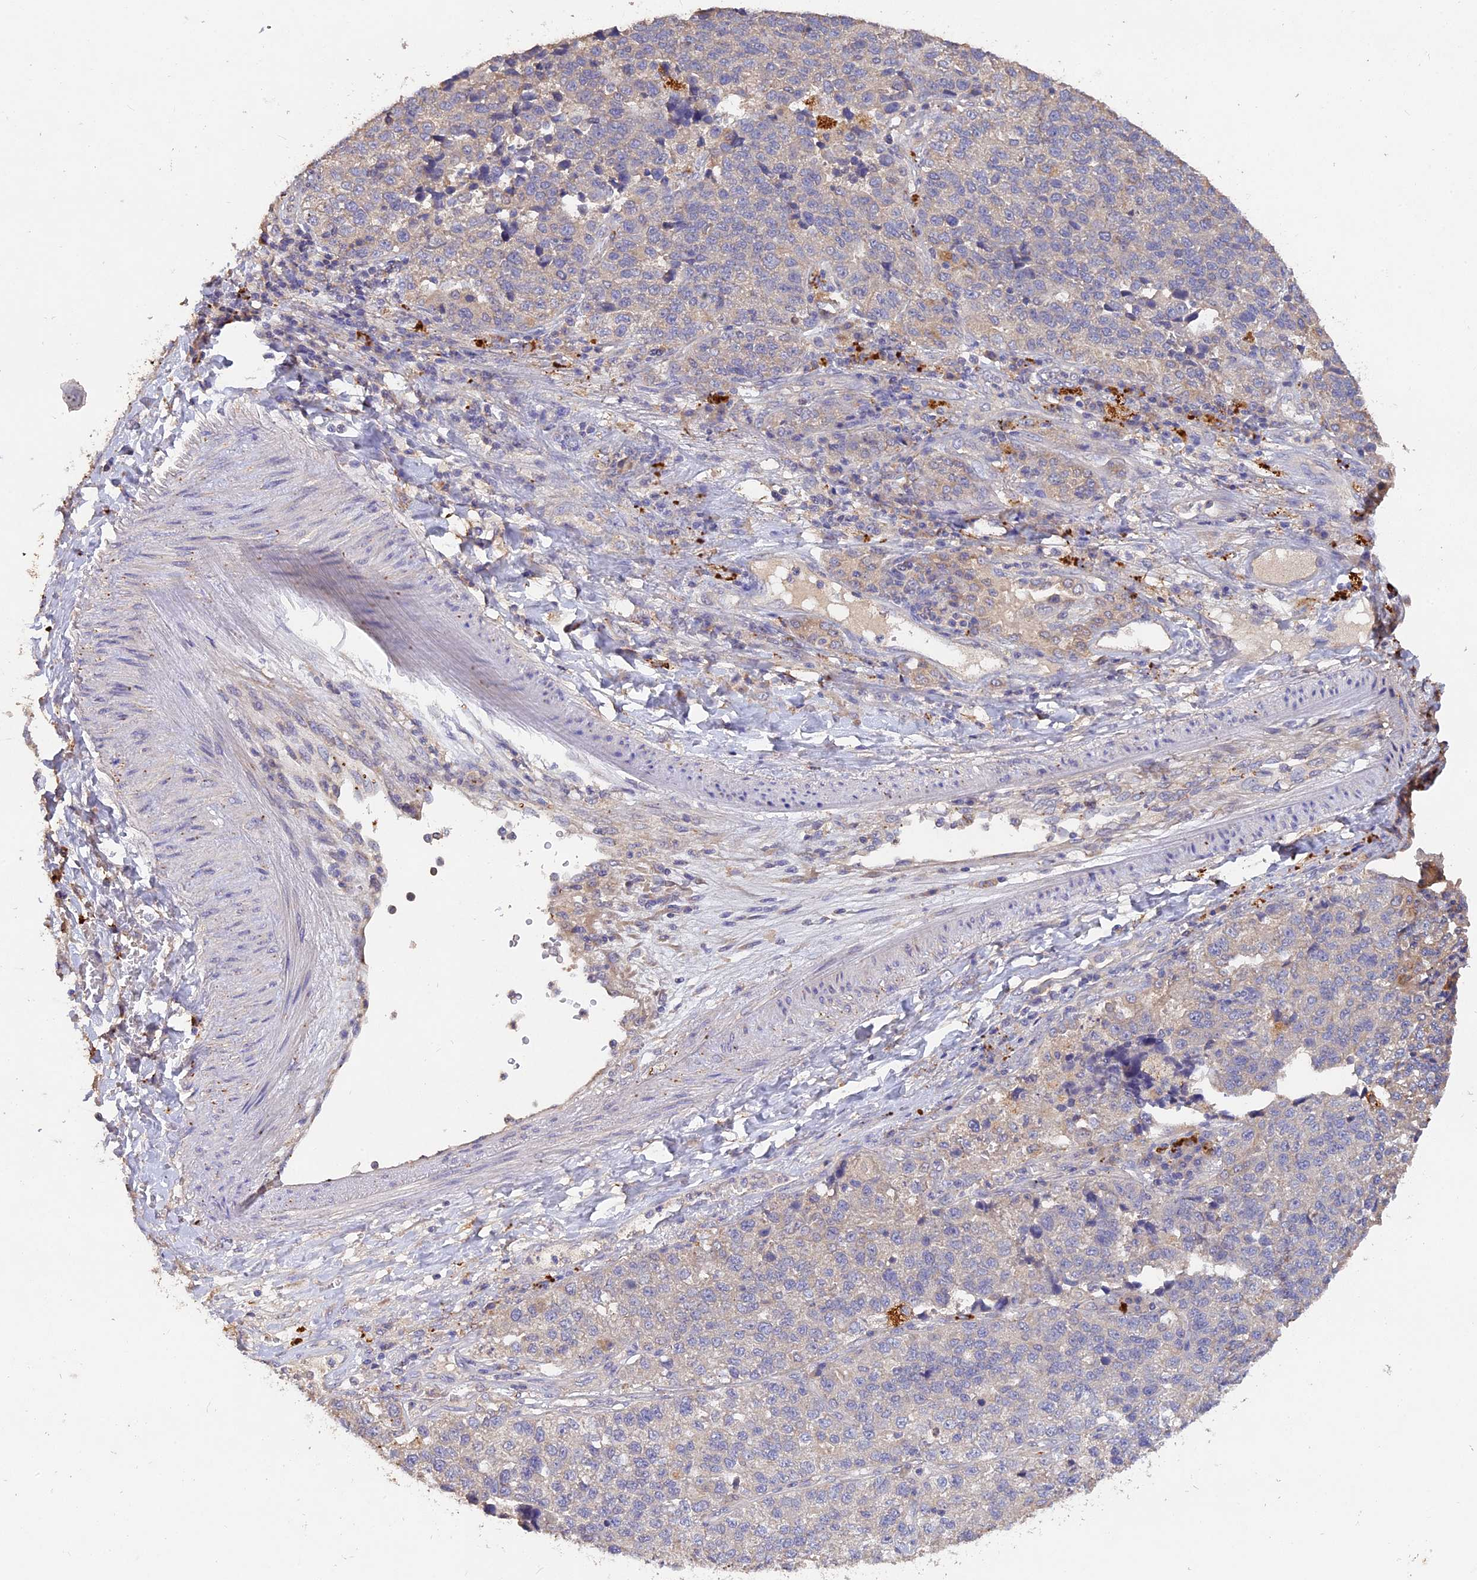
{"staining": {"intensity": "negative", "quantity": "none", "location": "none"}, "tissue": "lung cancer", "cell_type": "Tumor cells", "image_type": "cancer", "snomed": [{"axis": "morphology", "description": "Adenocarcinoma, NOS"}, {"axis": "topography", "description": "Lung"}], "caption": "An image of lung cancer (adenocarcinoma) stained for a protein reveals no brown staining in tumor cells.", "gene": "SLC26A4", "patient": {"sex": "male", "age": 49}}